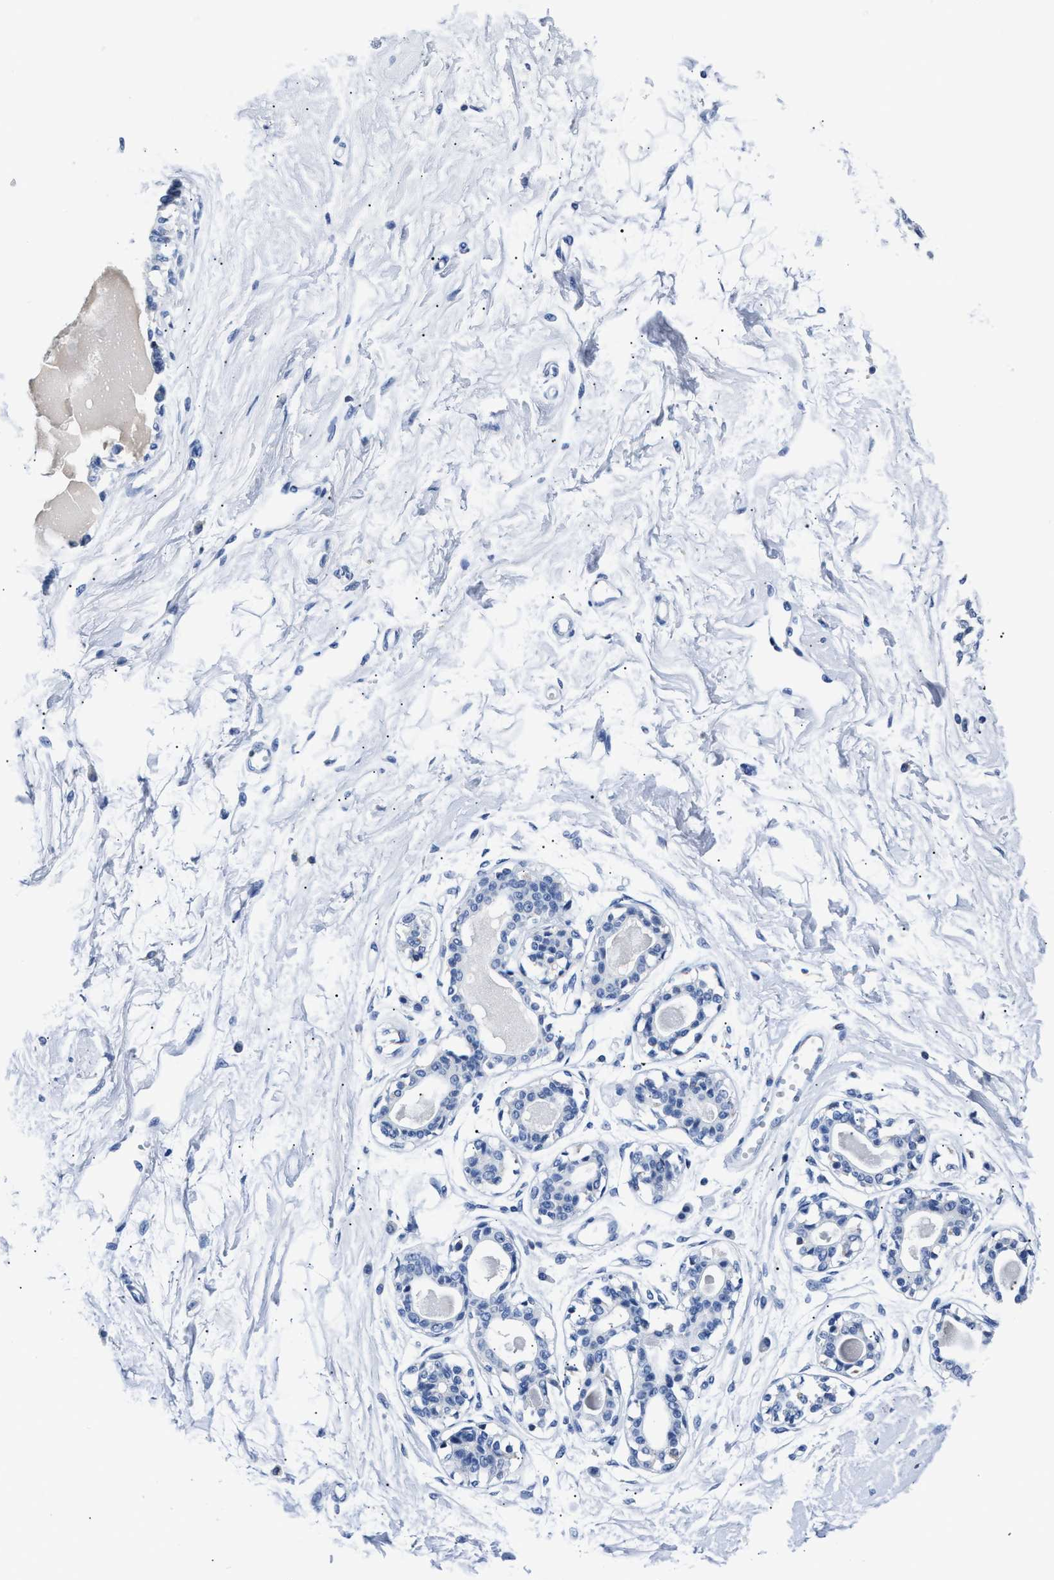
{"staining": {"intensity": "negative", "quantity": "none", "location": "none"}, "tissue": "breast", "cell_type": "Adipocytes", "image_type": "normal", "snomed": [{"axis": "morphology", "description": "Normal tissue, NOS"}, {"axis": "topography", "description": "Breast"}], "caption": "Immunohistochemistry (IHC) histopathology image of unremarkable breast: human breast stained with DAB exhibits no significant protein staining in adipocytes. (DAB IHC visualized using brightfield microscopy, high magnification).", "gene": "AMACR", "patient": {"sex": "female", "age": 45}}